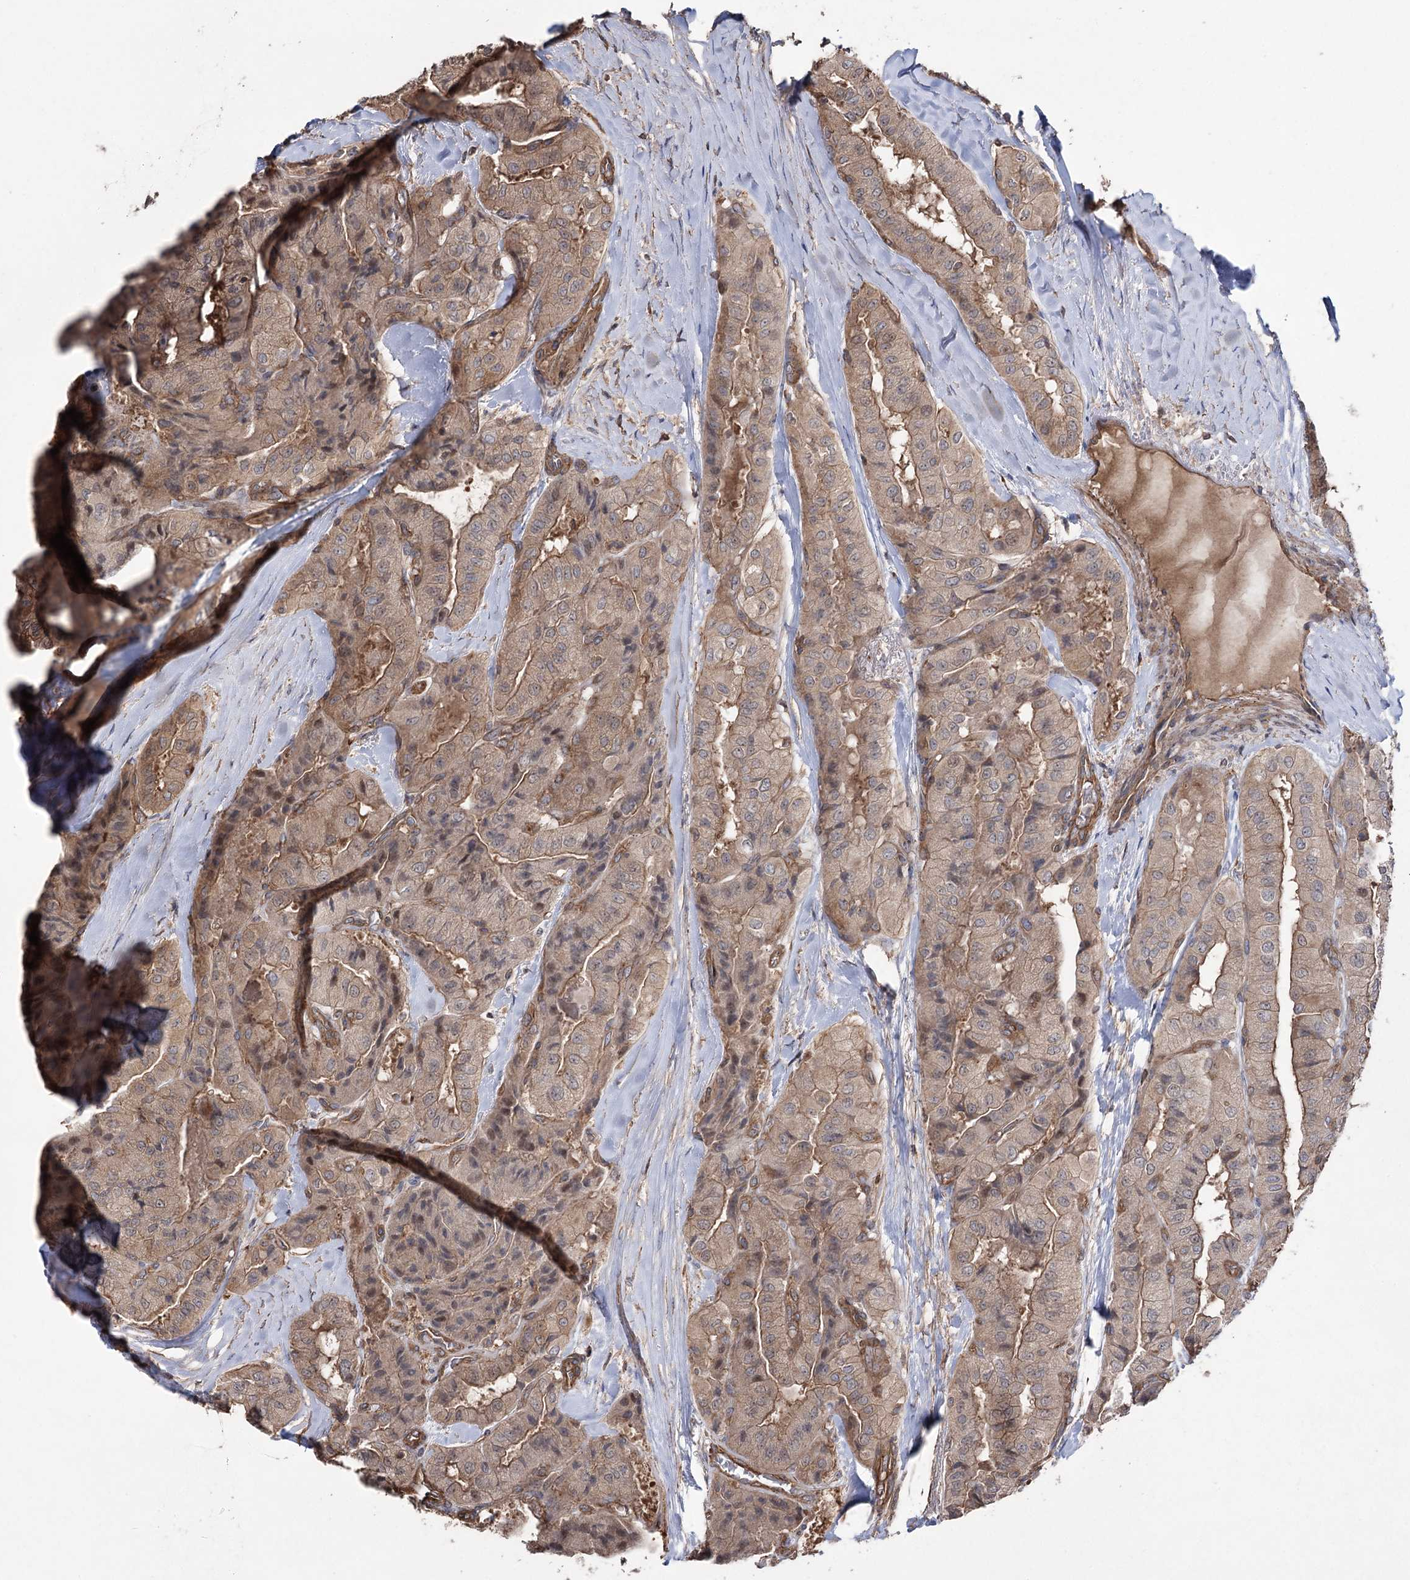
{"staining": {"intensity": "moderate", "quantity": ">75%", "location": "cytoplasmic/membranous"}, "tissue": "thyroid cancer", "cell_type": "Tumor cells", "image_type": "cancer", "snomed": [{"axis": "morphology", "description": "Papillary adenocarcinoma, NOS"}, {"axis": "topography", "description": "Thyroid gland"}], "caption": "The photomicrograph demonstrates a brown stain indicating the presence of a protein in the cytoplasmic/membranous of tumor cells in papillary adenocarcinoma (thyroid).", "gene": "LARS2", "patient": {"sex": "female", "age": 59}}